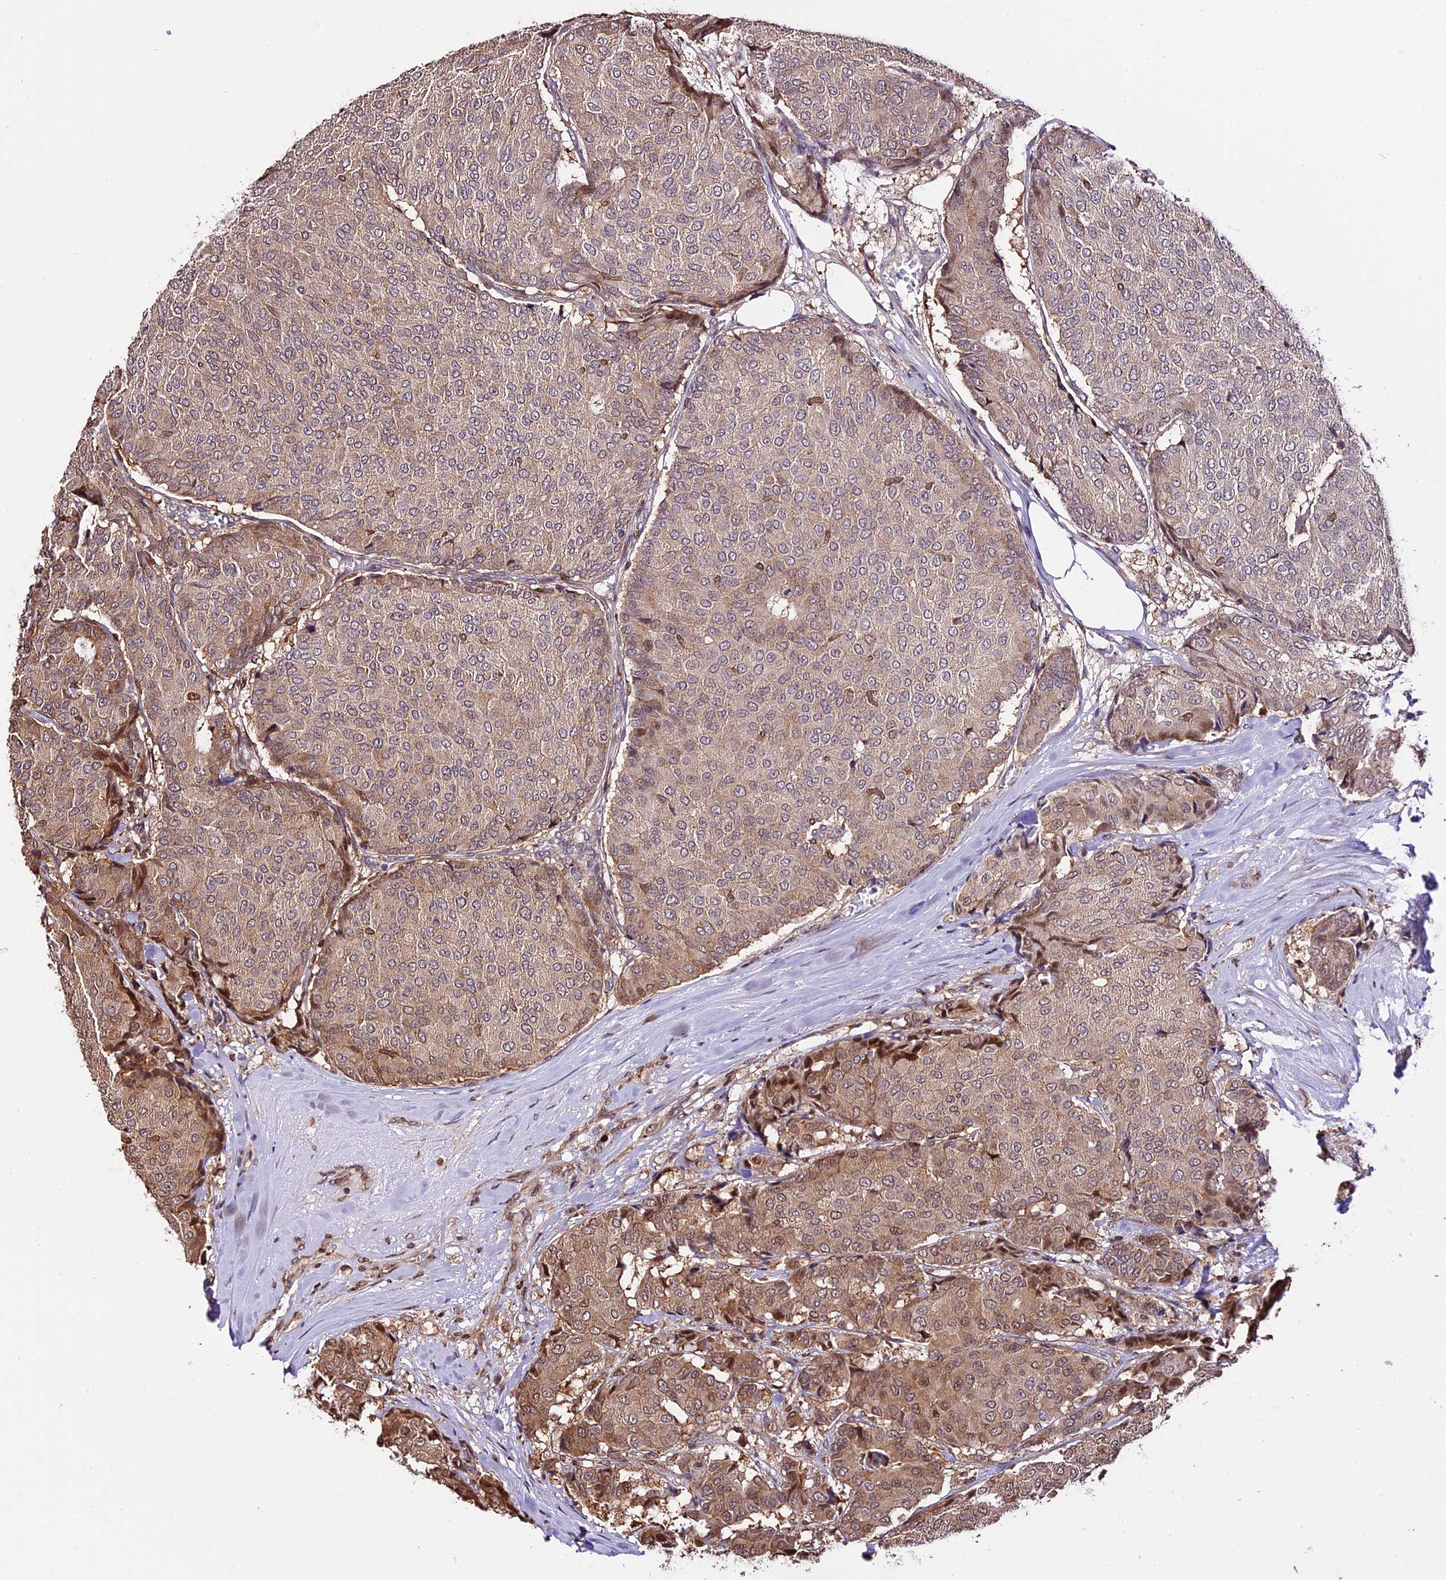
{"staining": {"intensity": "moderate", "quantity": "25%-75%", "location": "cytoplasmic/membranous,nuclear"}, "tissue": "breast cancer", "cell_type": "Tumor cells", "image_type": "cancer", "snomed": [{"axis": "morphology", "description": "Duct carcinoma"}, {"axis": "topography", "description": "Breast"}], "caption": "A brown stain highlights moderate cytoplasmic/membranous and nuclear staining of a protein in breast infiltrating ductal carcinoma tumor cells.", "gene": "HERPUD1", "patient": {"sex": "female", "age": 75}}